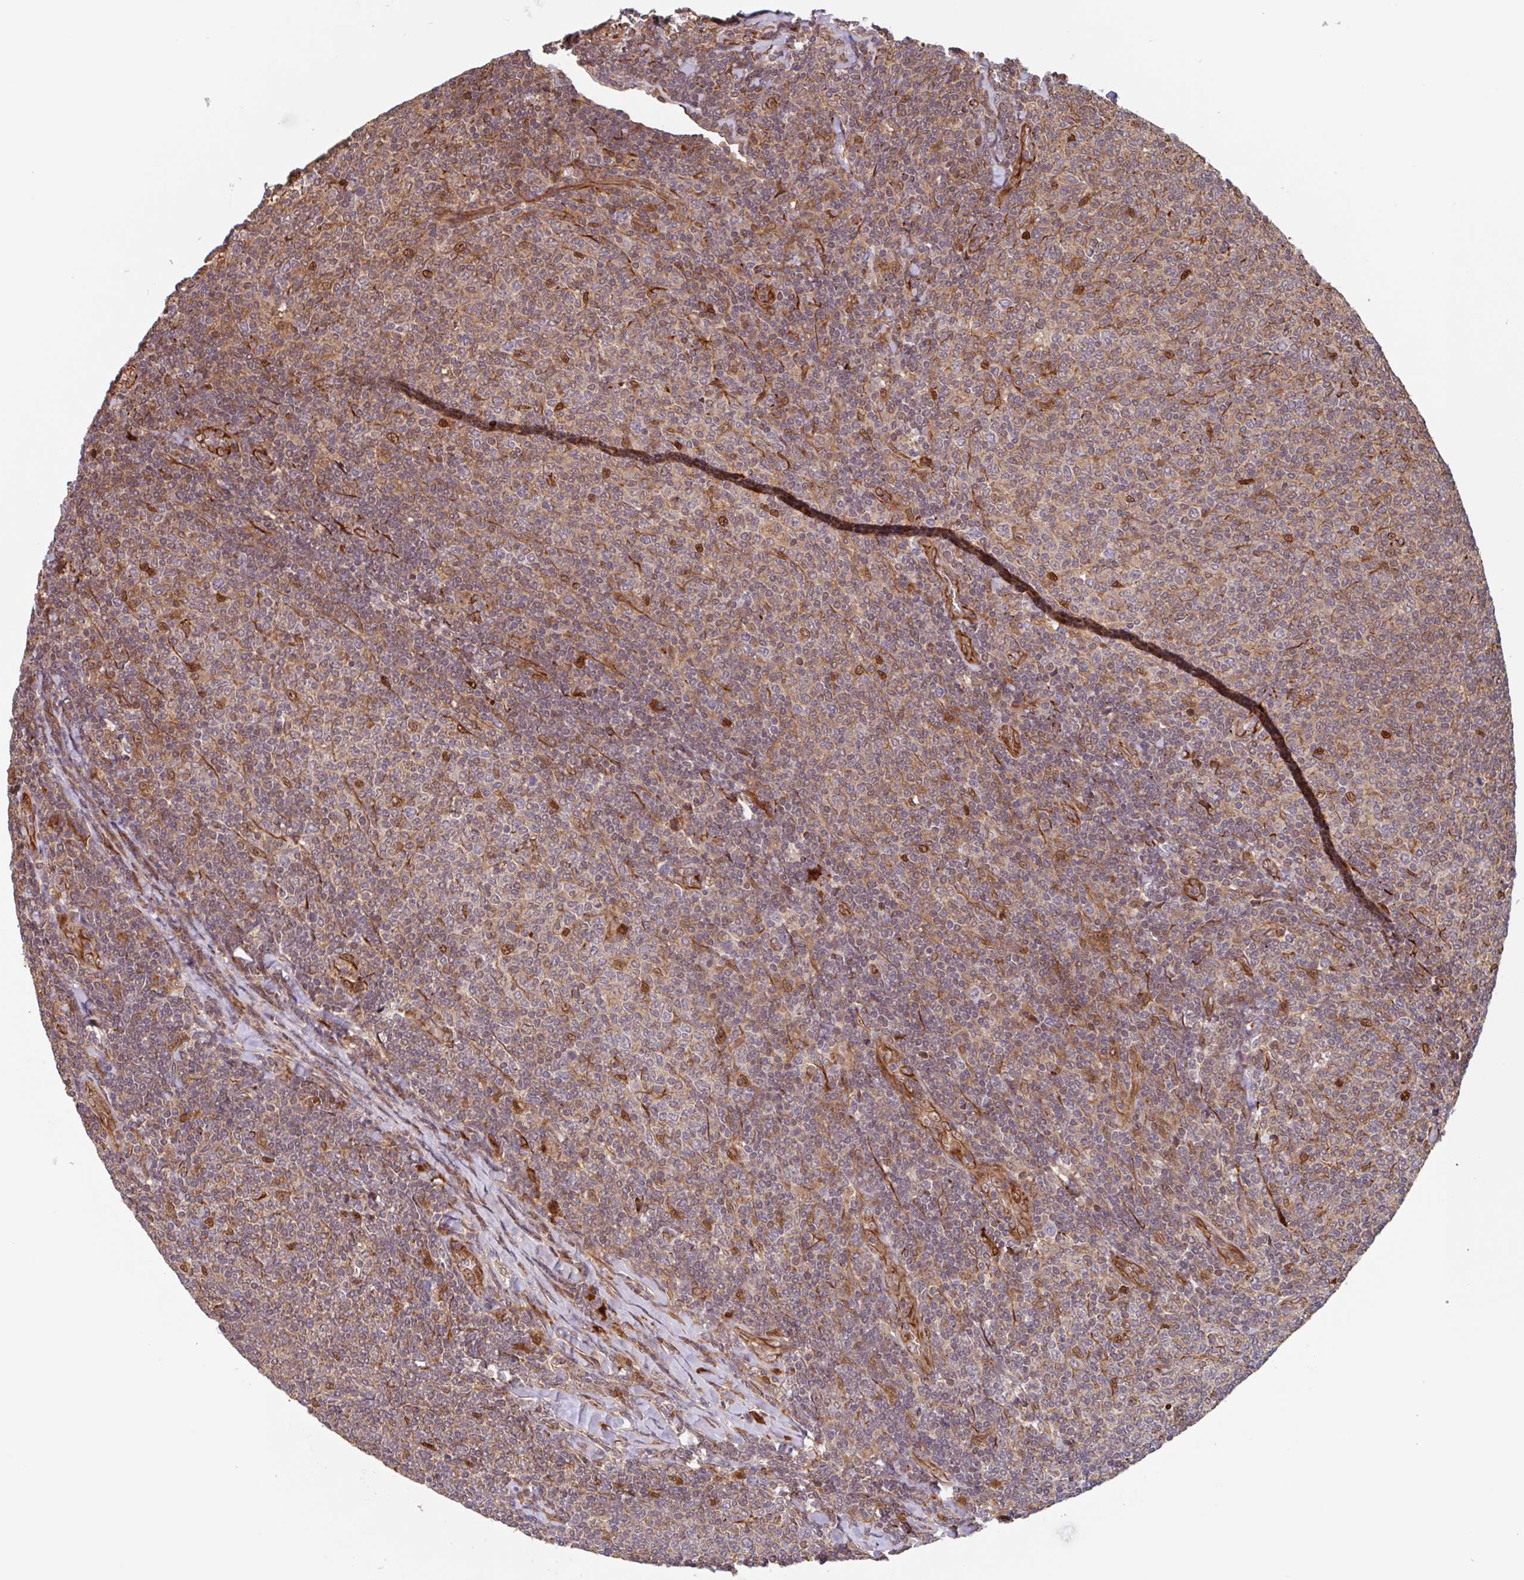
{"staining": {"intensity": "weak", "quantity": "25%-75%", "location": "cytoplasmic/membranous"}, "tissue": "lymphoma", "cell_type": "Tumor cells", "image_type": "cancer", "snomed": [{"axis": "morphology", "description": "Malignant lymphoma, non-Hodgkin's type, Low grade"}, {"axis": "topography", "description": "Lymph node"}], "caption": "Human lymphoma stained with a protein marker exhibits weak staining in tumor cells.", "gene": "NUB1", "patient": {"sex": "male", "age": 52}}